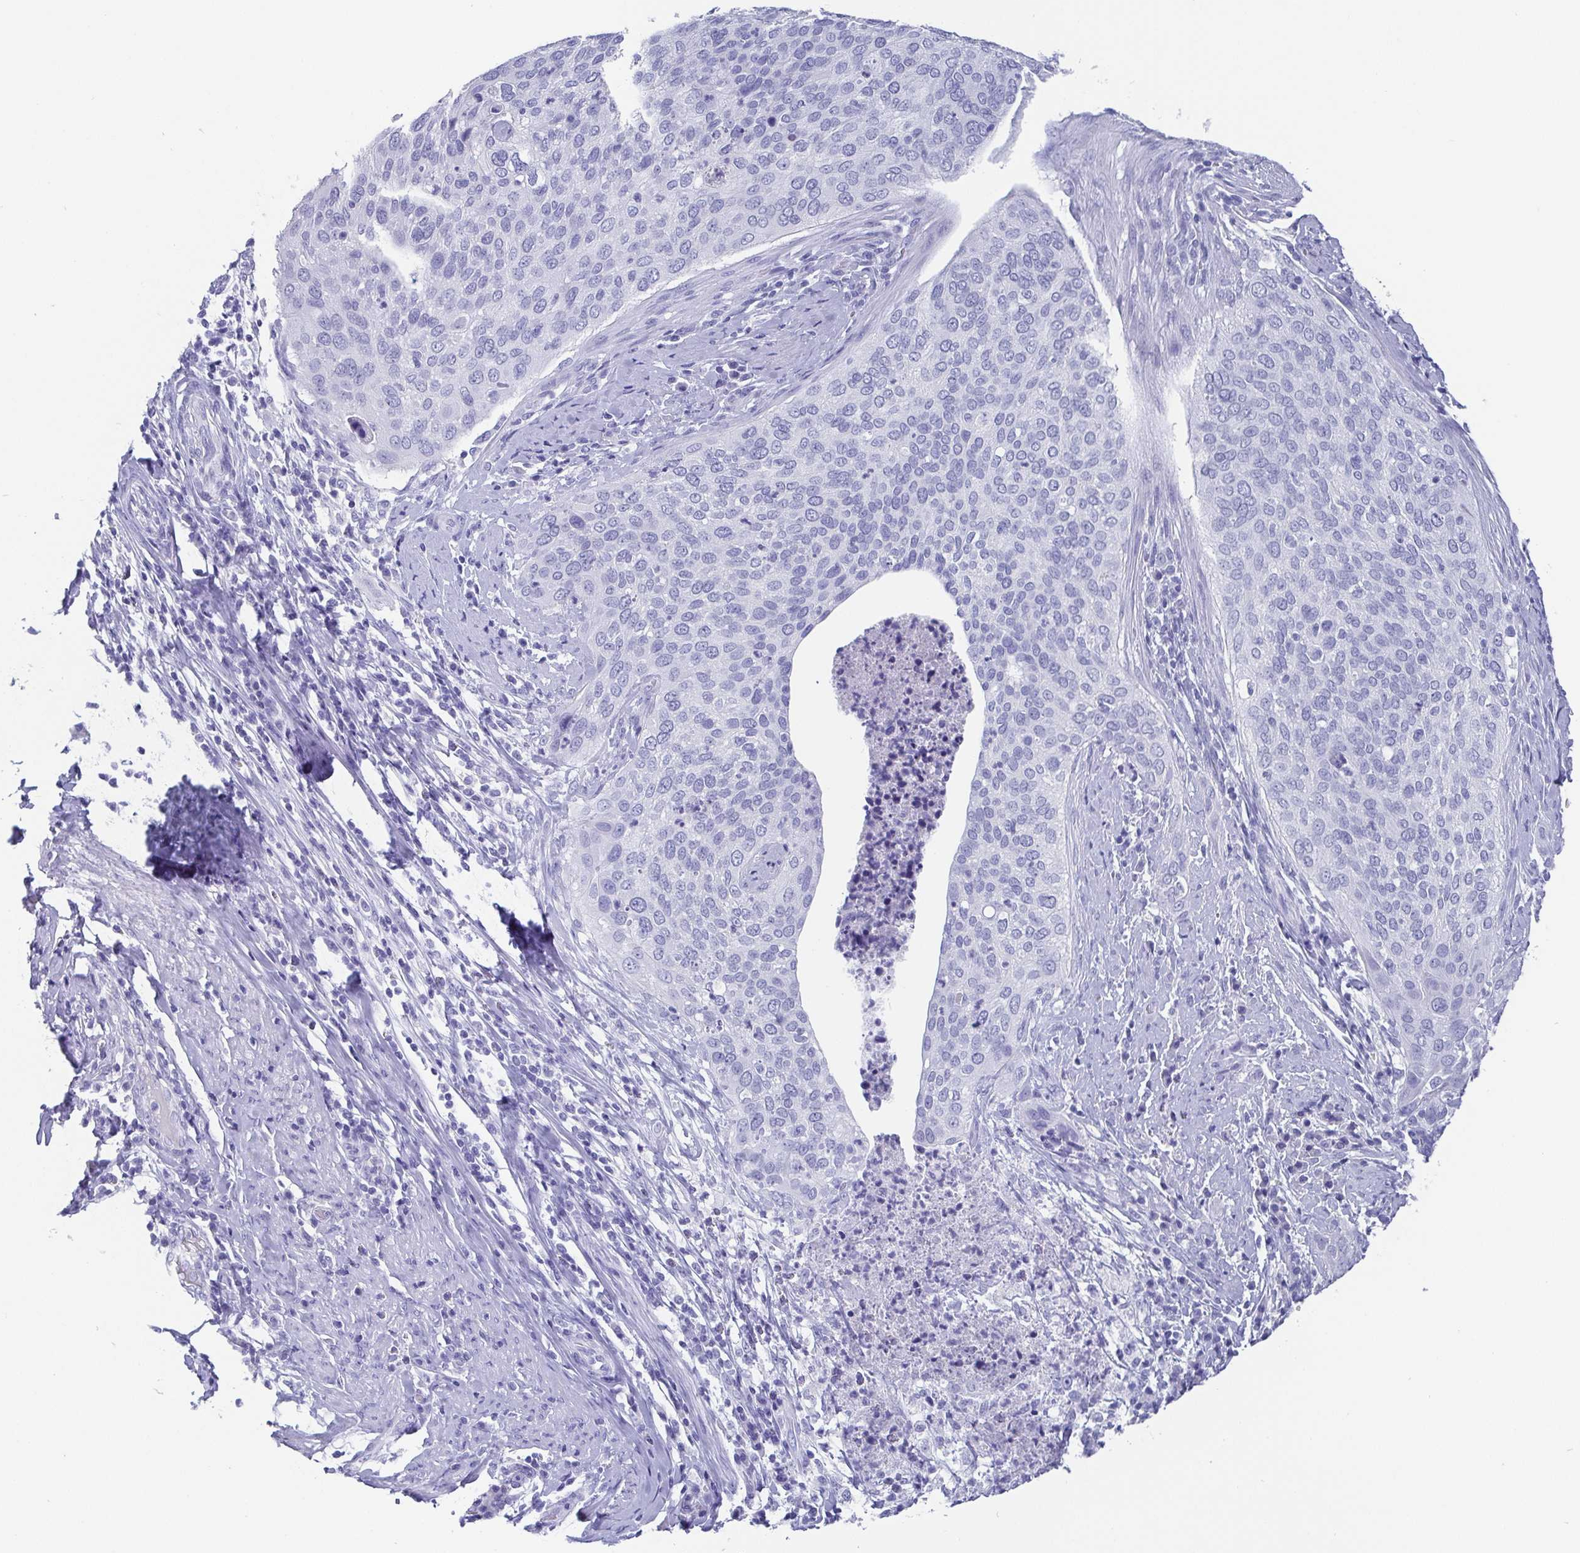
{"staining": {"intensity": "negative", "quantity": "none", "location": "none"}, "tissue": "cervical cancer", "cell_type": "Tumor cells", "image_type": "cancer", "snomed": [{"axis": "morphology", "description": "Squamous cell carcinoma, NOS"}, {"axis": "topography", "description": "Cervix"}], "caption": "The histopathology image reveals no staining of tumor cells in cervical cancer.", "gene": "SCGN", "patient": {"sex": "female", "age": 38}}